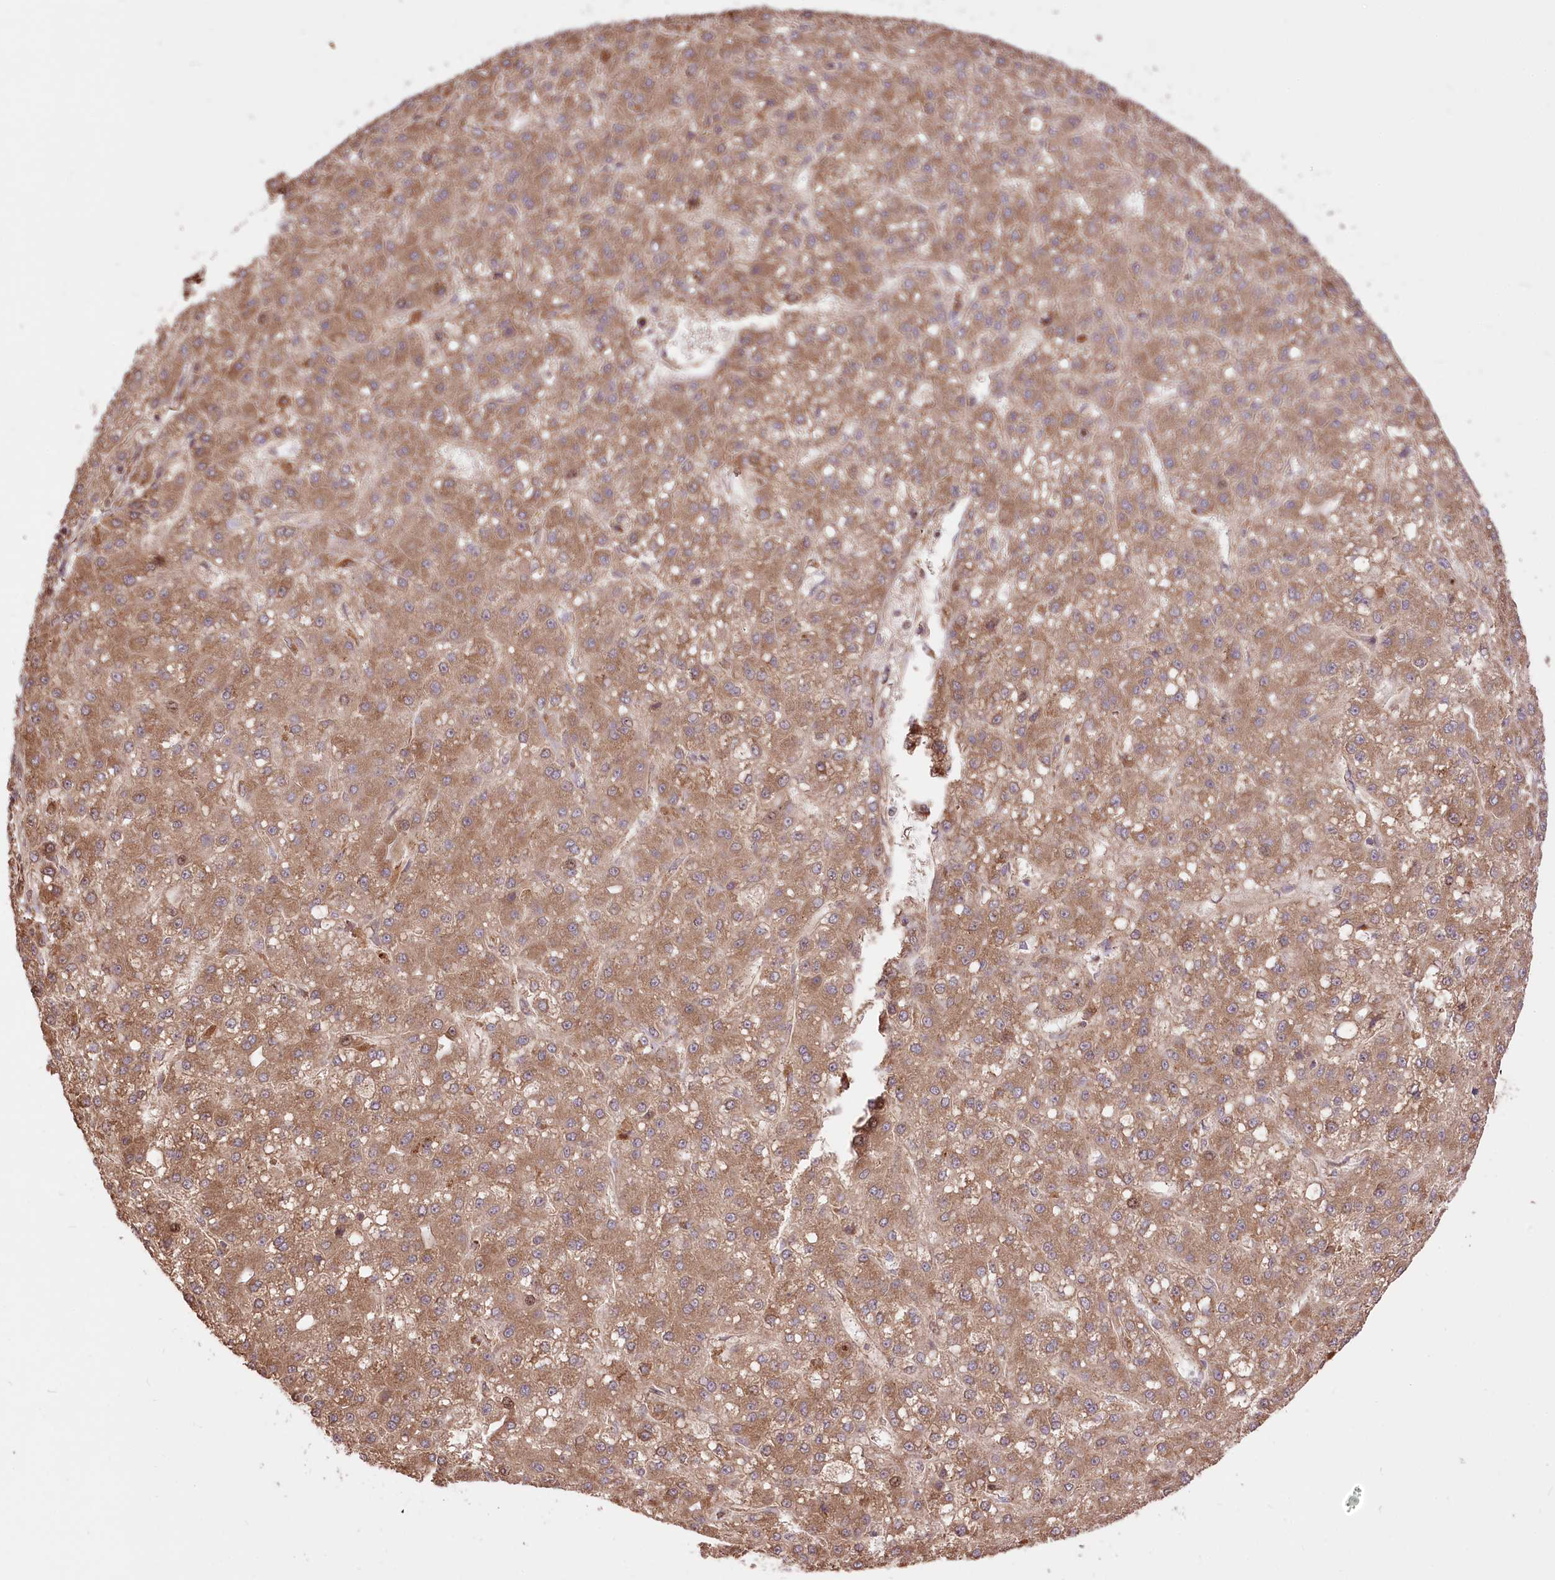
{"staining": {"intensity": "moderate", "quantity": ">75%", "location": "cytoplasmic/membranous"}, "tissue": "liver cancer", "cell_type": "Tumor cells", "image_type": "cancer", "snomed": [{"axis": "morphology", "description": "Carcinoma, Hepatocellular, NOS"}, {"axis": "topography", "description": "Liver"}], "caption": "Human liver cancer stained with a brown dye exhibits moderate cytoplasmic/membranous positive positivity in approximately >75% of tumor cells.", "gene": "XYLB", "patient": {"sex": "male", "age": 67}}